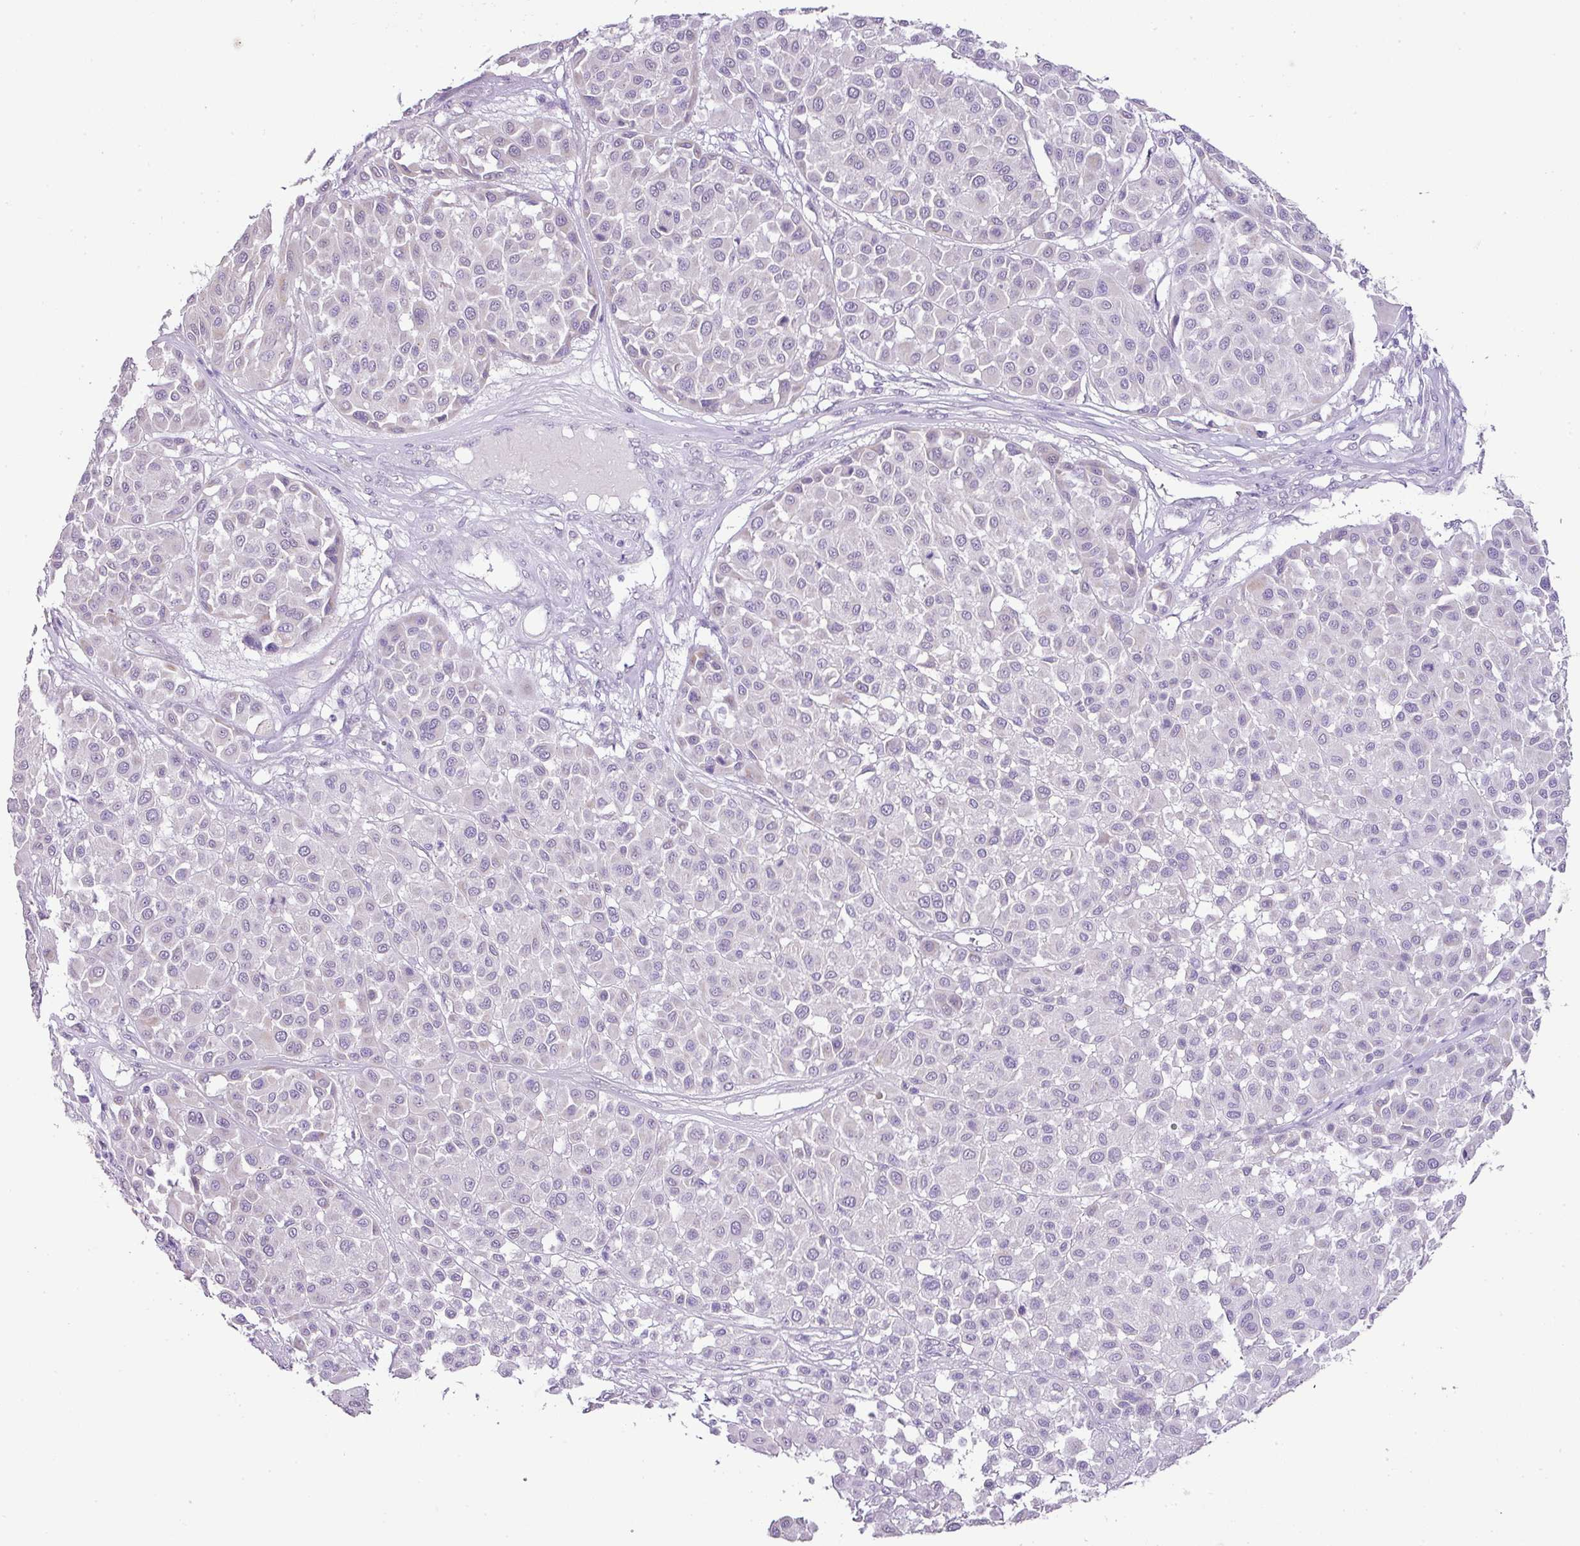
{"staining": {"intensity": "negative", "quantity": "none", "location": "none"}, "tissue": "melanoma", "cell_type": "Tumor cells", "image_type": "cancer", "snomed": [{"axis": "morphology", "description": "Malignant melanoma, Metastatic site"}, {"axis": "topography", "description": "Soft tissue"}], "caption": "Tumor cells are negative for brown protein staining in malignant melanoma (metastatic site).", "gene": "DIP2A", "patient": {"sex": "male", "age": 41}}